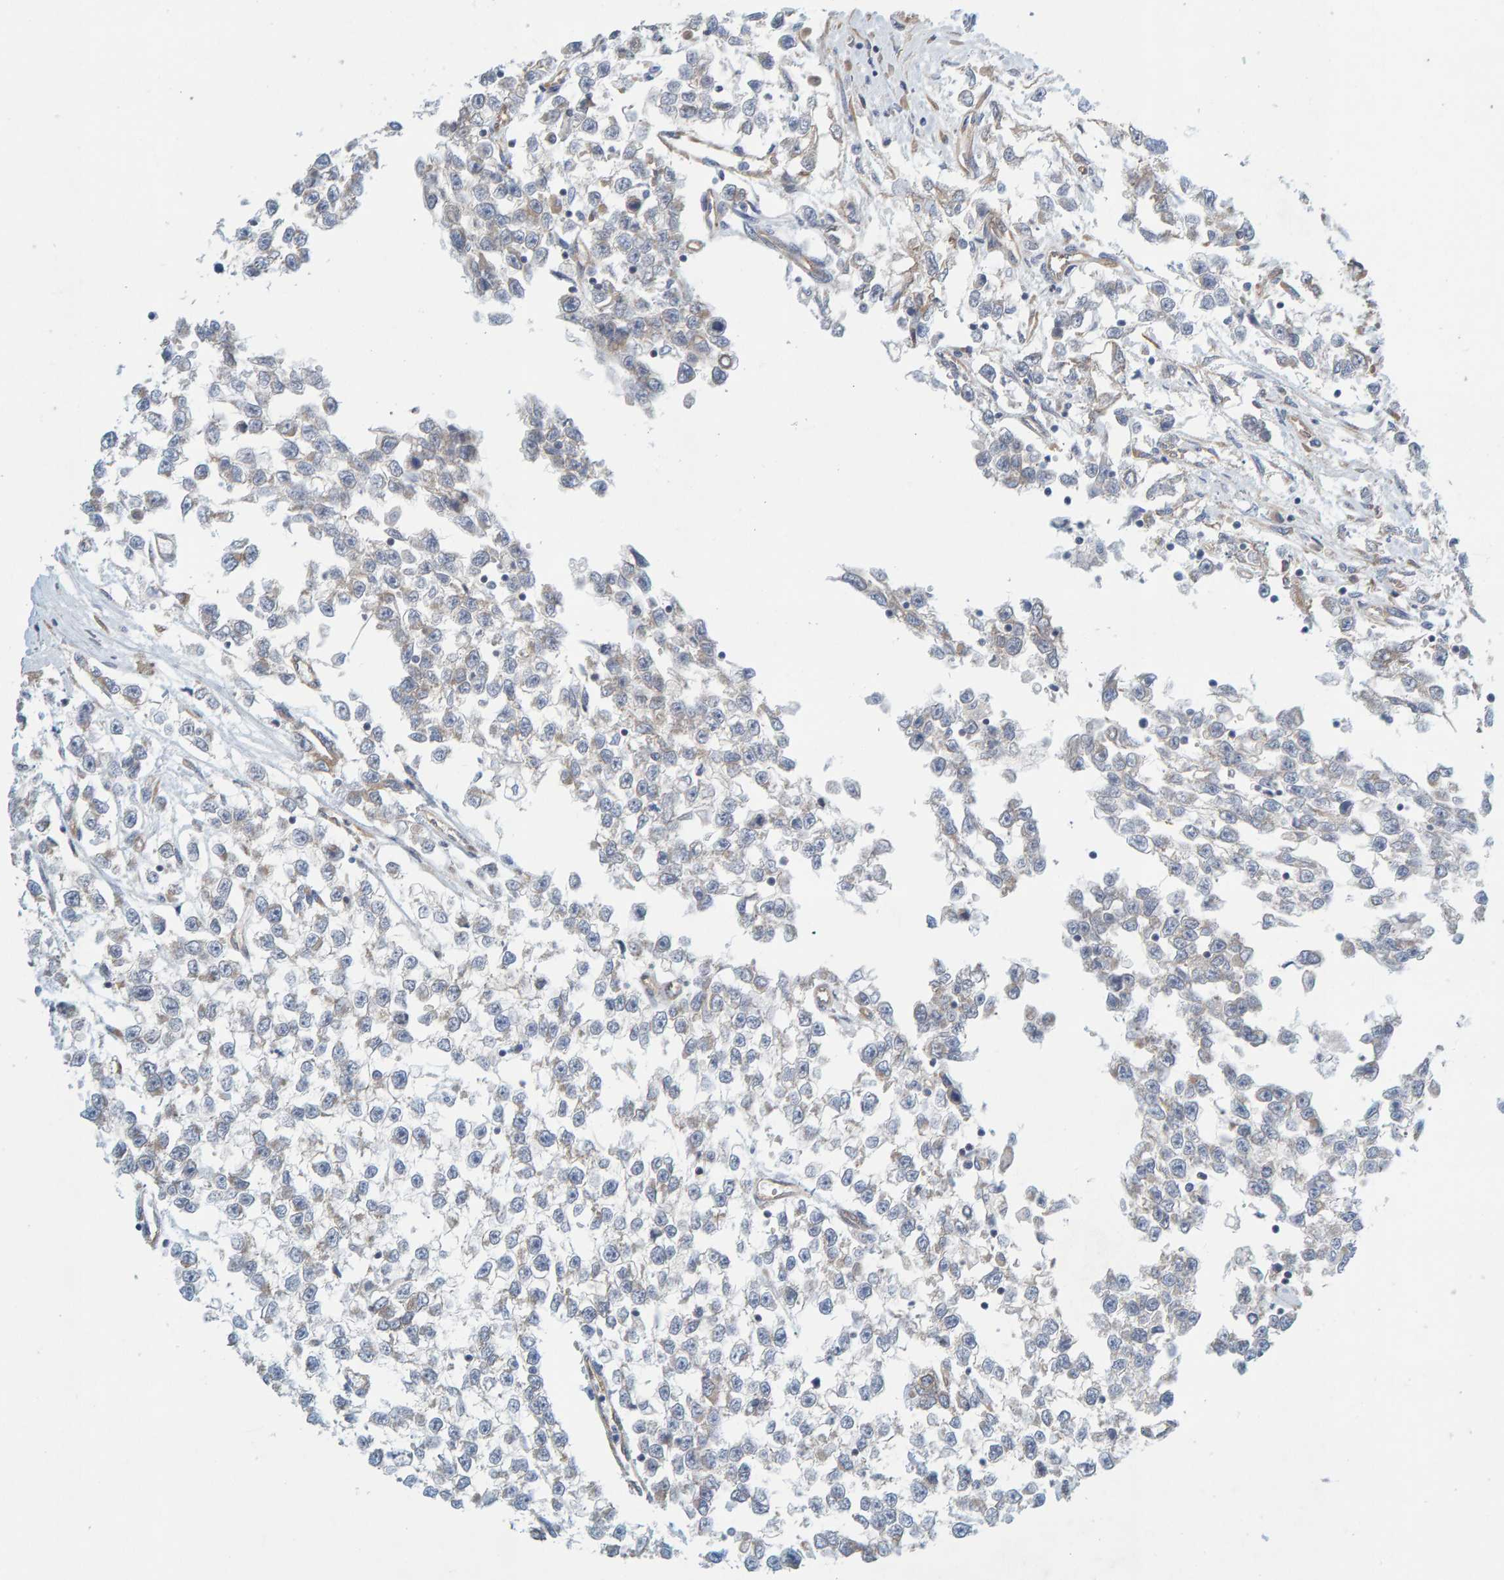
{"staining": {"intensity": "negative", "quantity": "none", "location": "none"}, "tissue": "testis cancer", "cell_type": "Tumor cells", "image_type": "cancer", "snomed": [{"axis": "morphology", "description": "Seminoma, NOS"}, {"axis": "morphology", "description": "Carcinoma, Embryonal, NOS"}, {"axis": "topography", "description": "Testis"}], "caption": "Immunohistochemistry of testis embryonal carcinoma demonstrates no expression in tumor cells.", "gene": "PRKD2", "patient": {"sex": "male", "age": 51}}